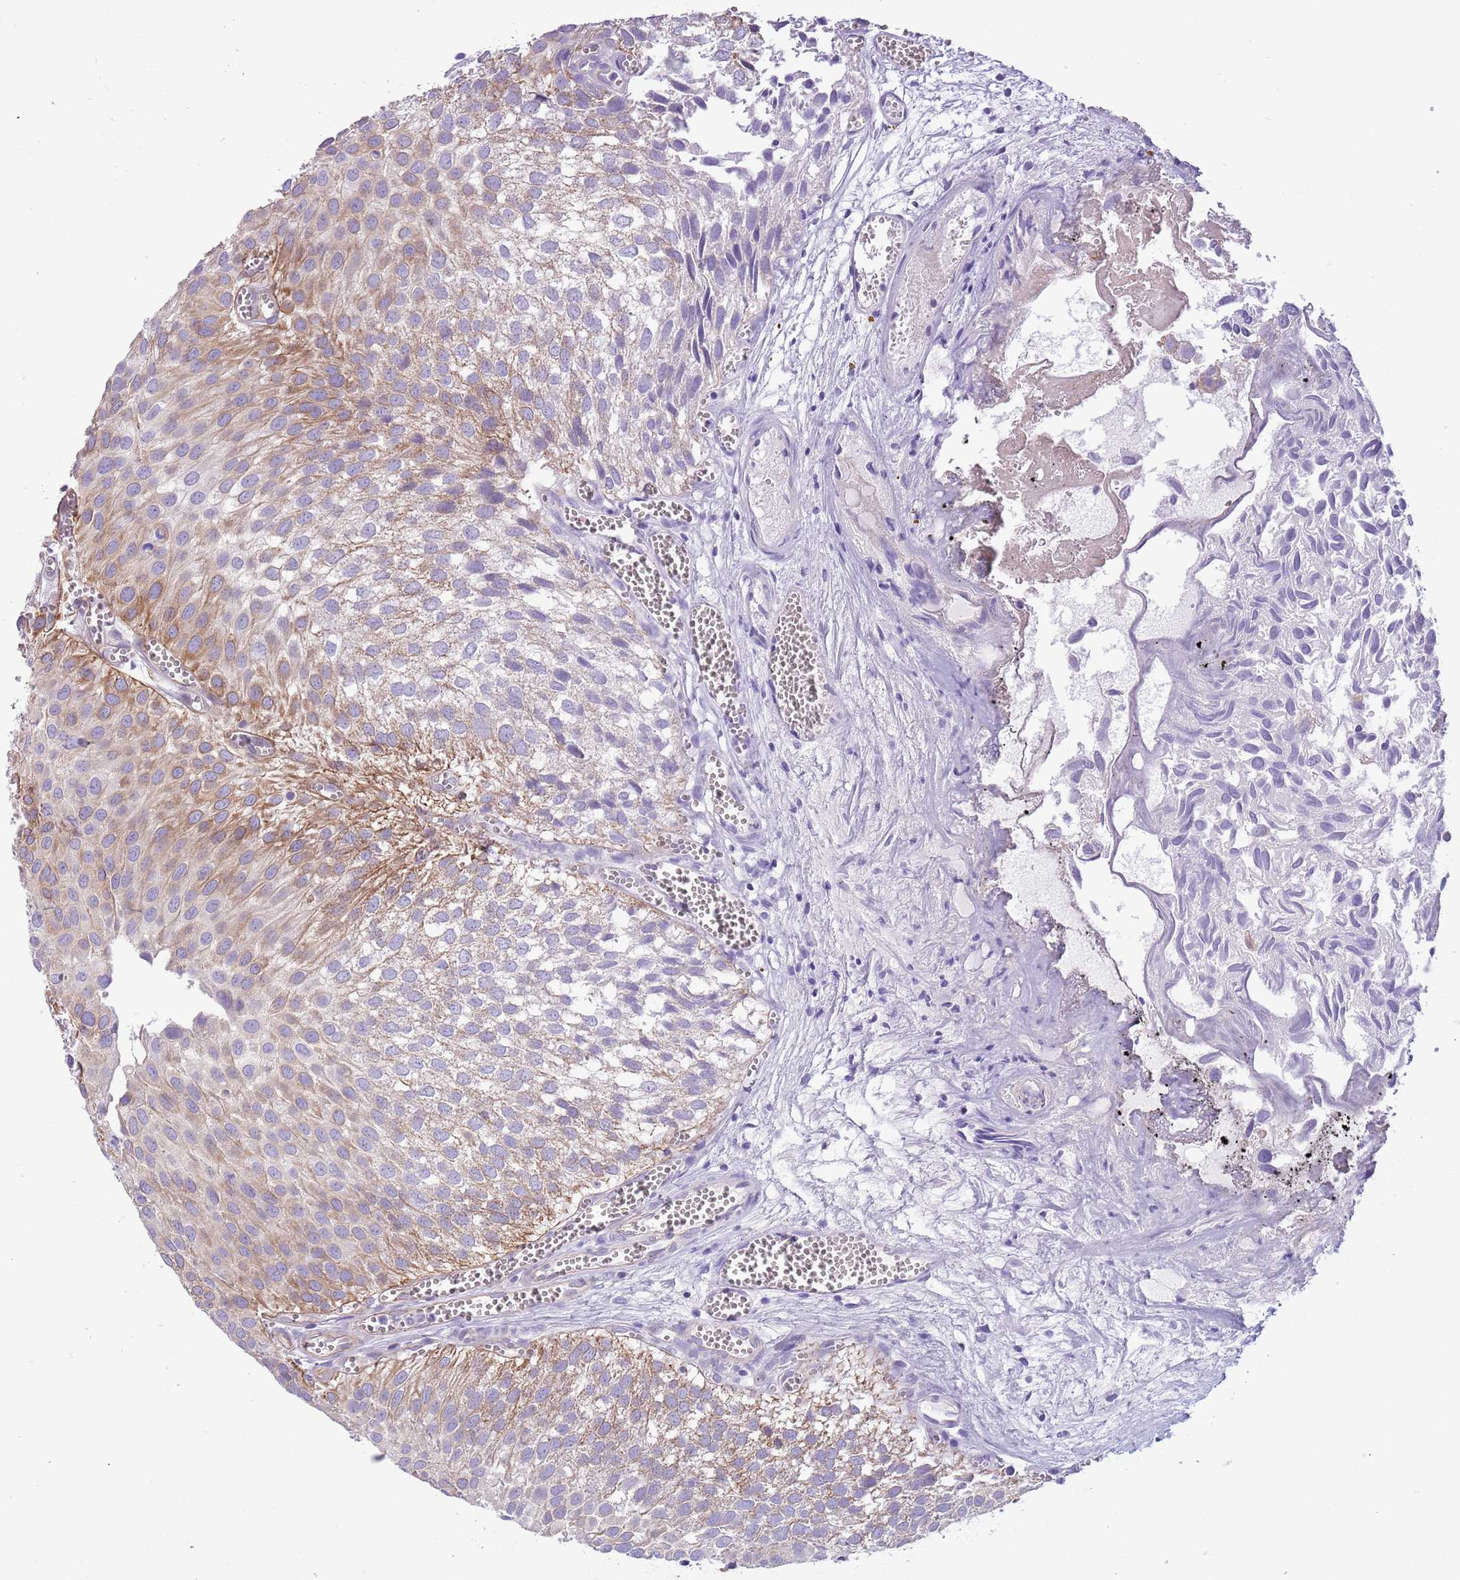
{"staining": {"intensity": "weak", "quantity": "<25%", "location": "cytoplasmic/membranous"}, "tissue": "urothelial cancer", "cell_type": "Tumor cells", "image_type": "cancer", "snomed": [{"axis": "morphology", "description": "Urothelial carcinoma, Low grade"}, {"axis": "topography", "description": "Urinary bladder"}], "caption": "Urothelial cancer stained for a protein using immunohistochemistry reveals no positivity tumor cells.", "gene": "RBP3", "patient": {"sex": "male", "age": 88}}